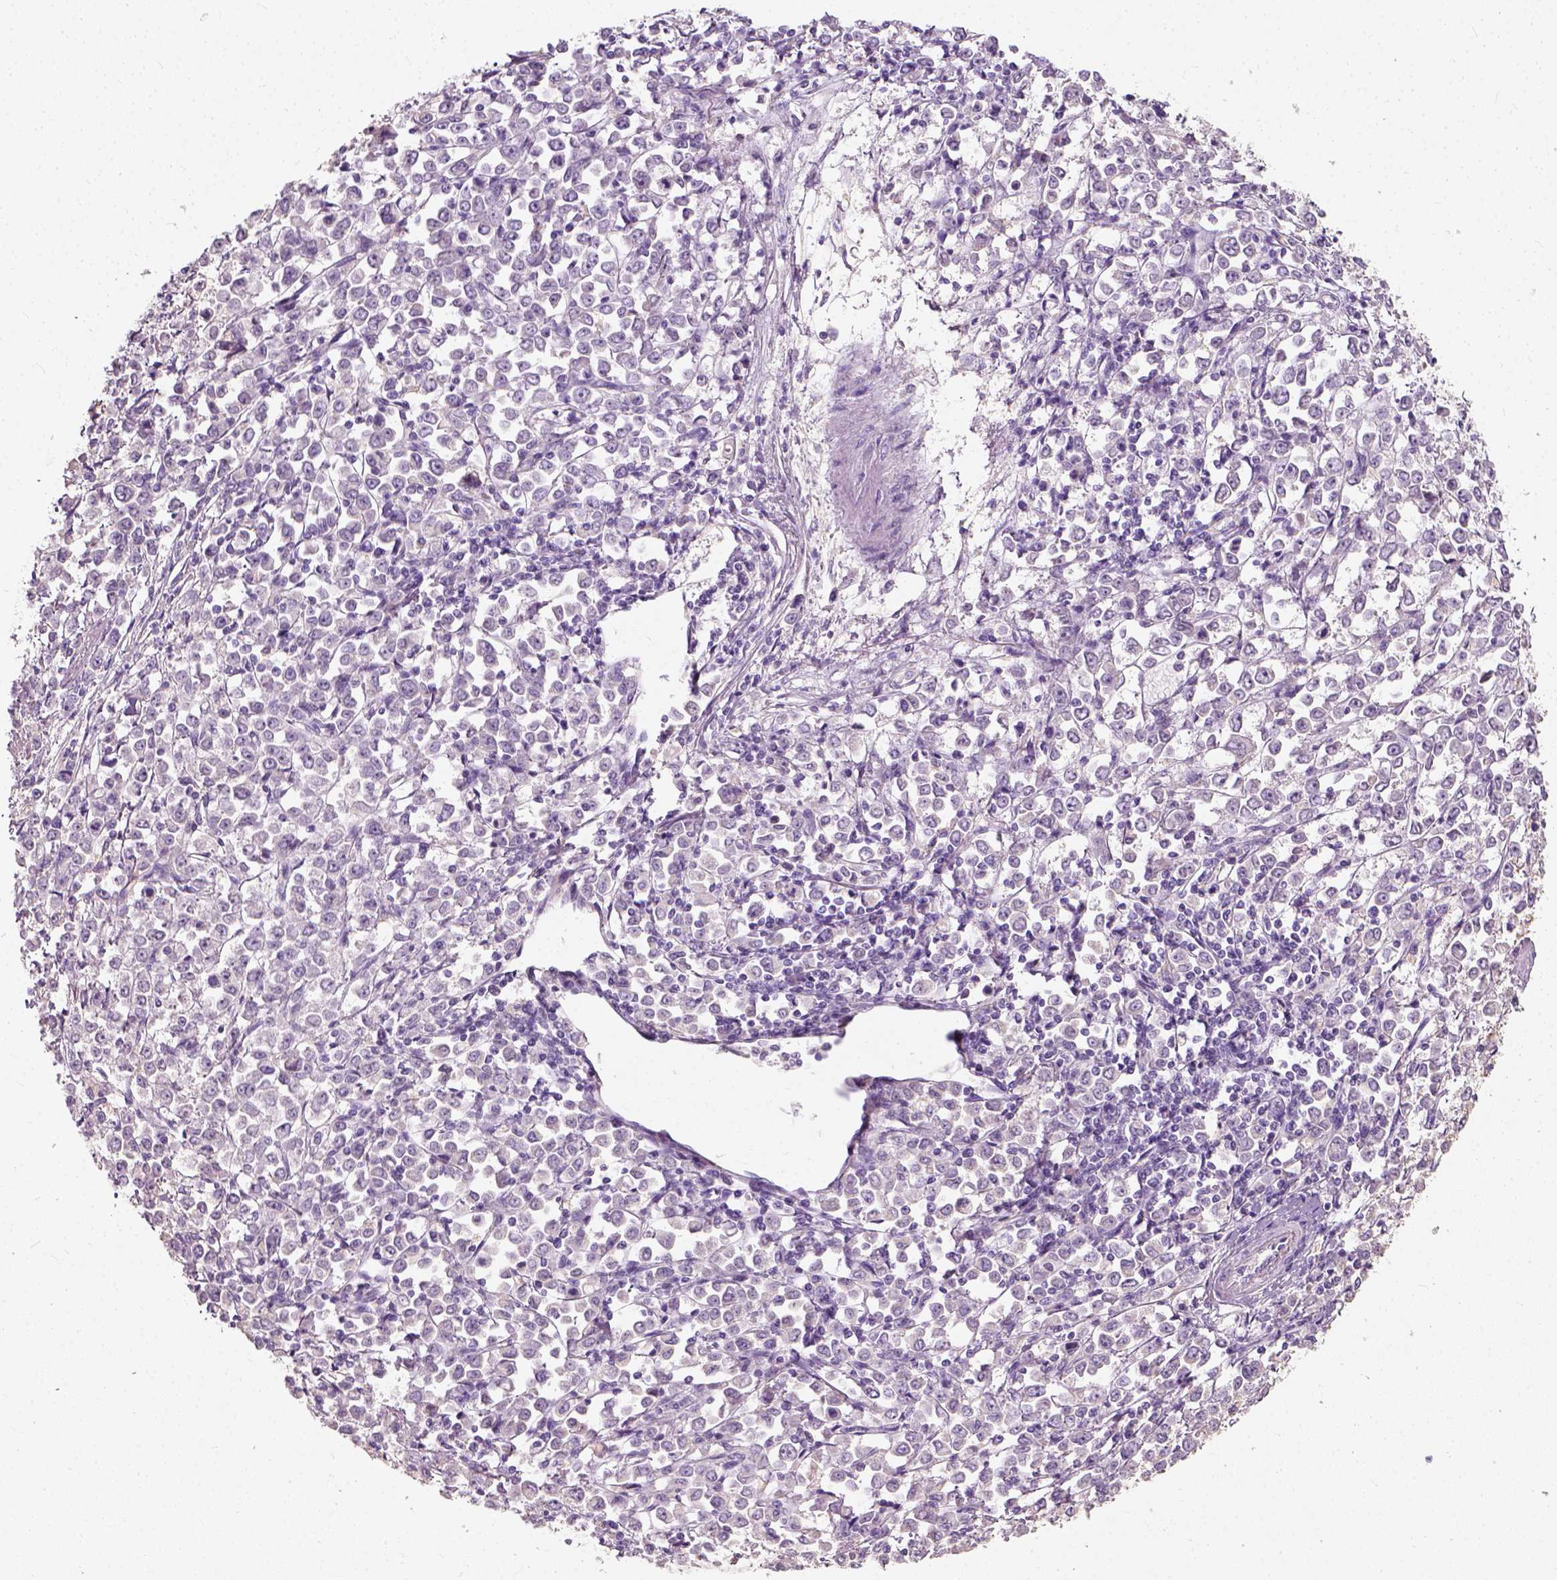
{"staining": {"intensity": "negative", "quantity": "none", "location": "none"}, "tissue": "stomach cancer", "cell_type": "Tumor cells", "image_type": "cancer", "snomed": [{"axis": "morphology", "description": "Adenocarcinoma, NOS"}, {"axis": "topography", "description": "Stomach, upper"}], "caption": "Photomicrograph shows no significant protein positivity in tumor cells of stomach cancer.", "gene": "DHCR24", "patient": {"sex": "male", "age": 70}}